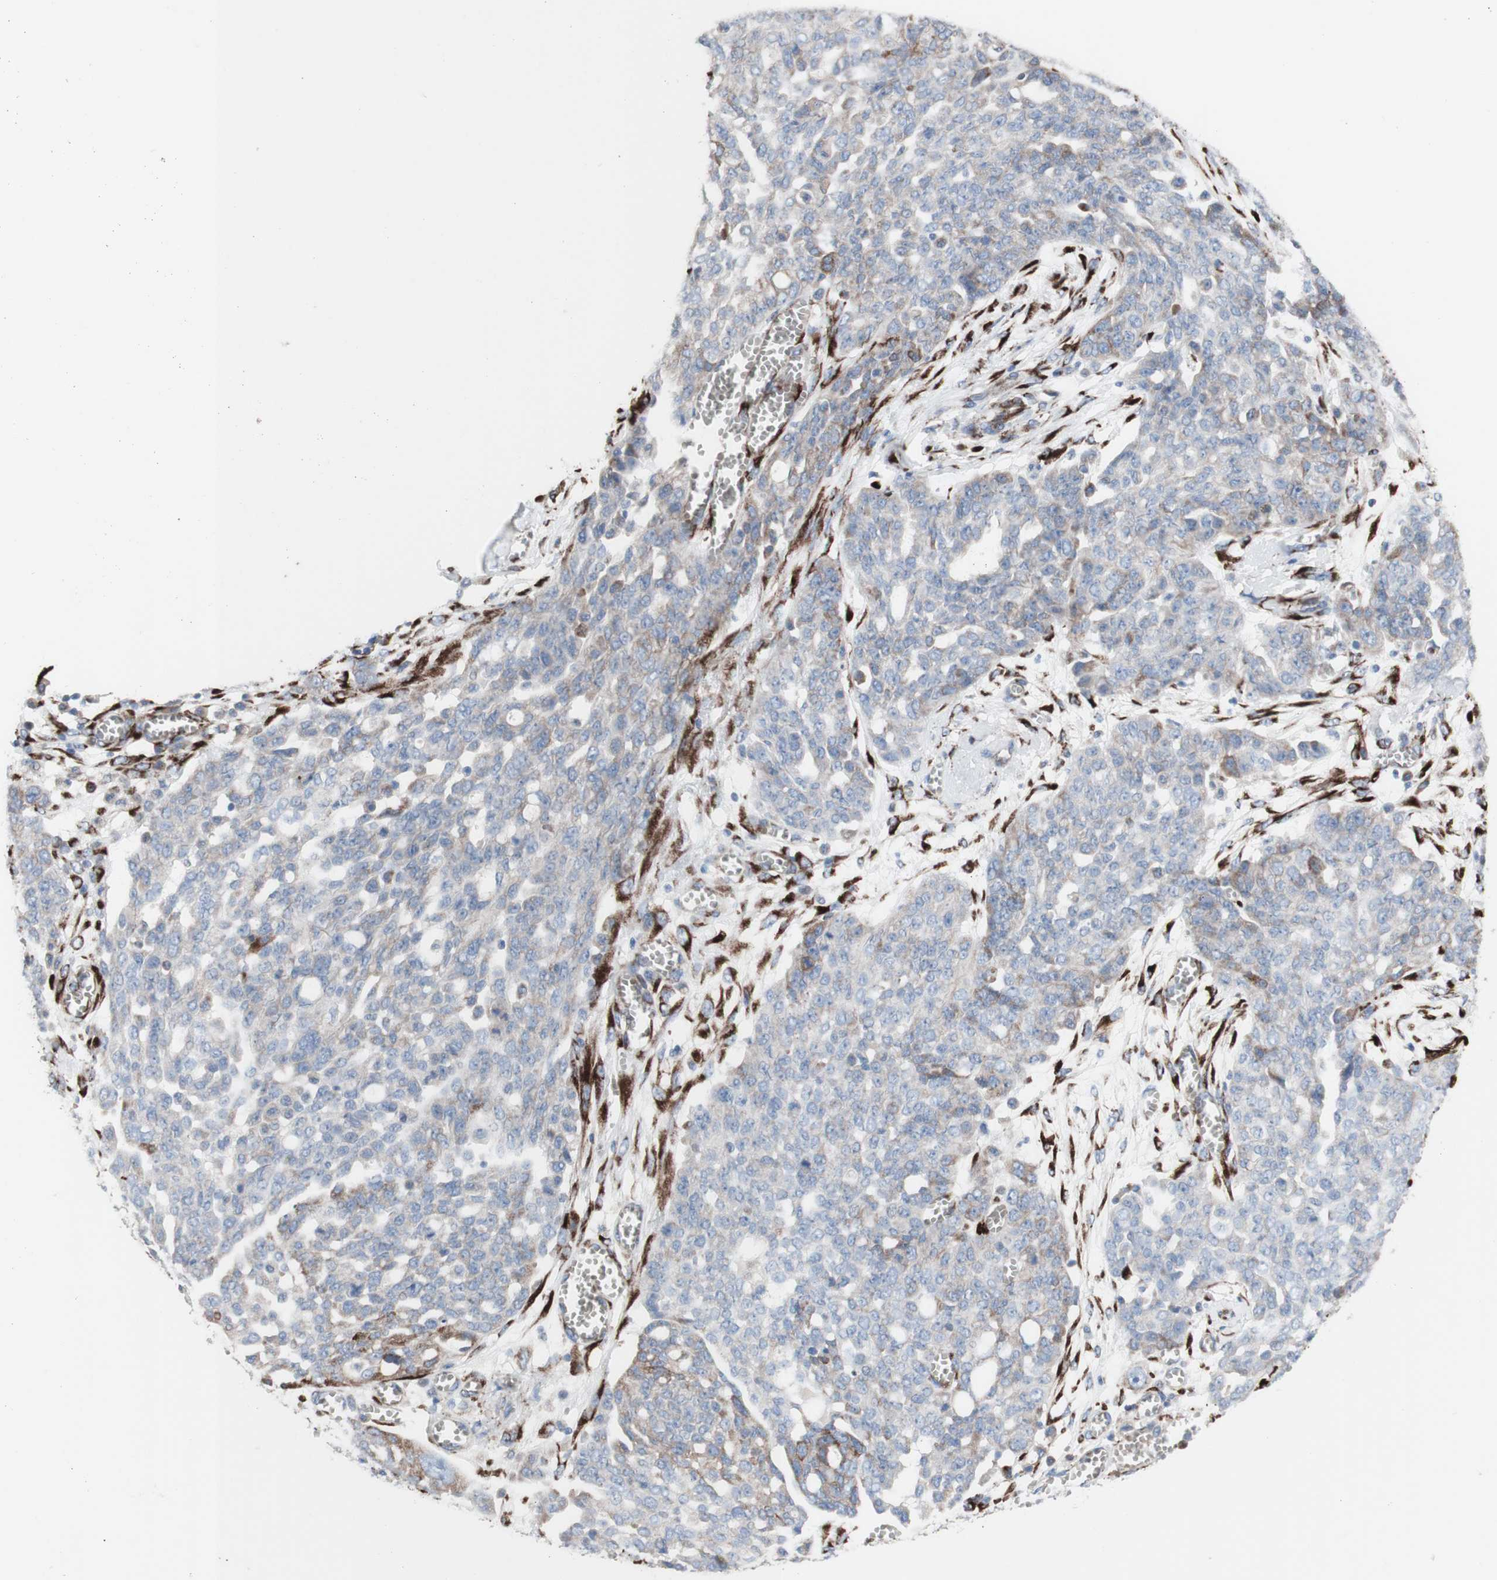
{"staining": {"intensity": "weak", "quantity": "<25%", "location": "cytoplasmic/membranous"}, "tissue": "ovarian cancer", "cell_type": "Tumor cells", "image_type": "cancer", "snomed": [{"axis": "morphology", "description": "Cystadenocarcinoma, serous, NOS"}, {"axis": "topography", "description": "Soft tissue"}, {"axis": "topography", "description": "Ovary"}], "caption": "There is no significant staining in tumor cells of ovarian cancer (serous cystadenocarcinoma).", "gene": "AGPAT5", "patient": {"sex": "female", "age": 57}}